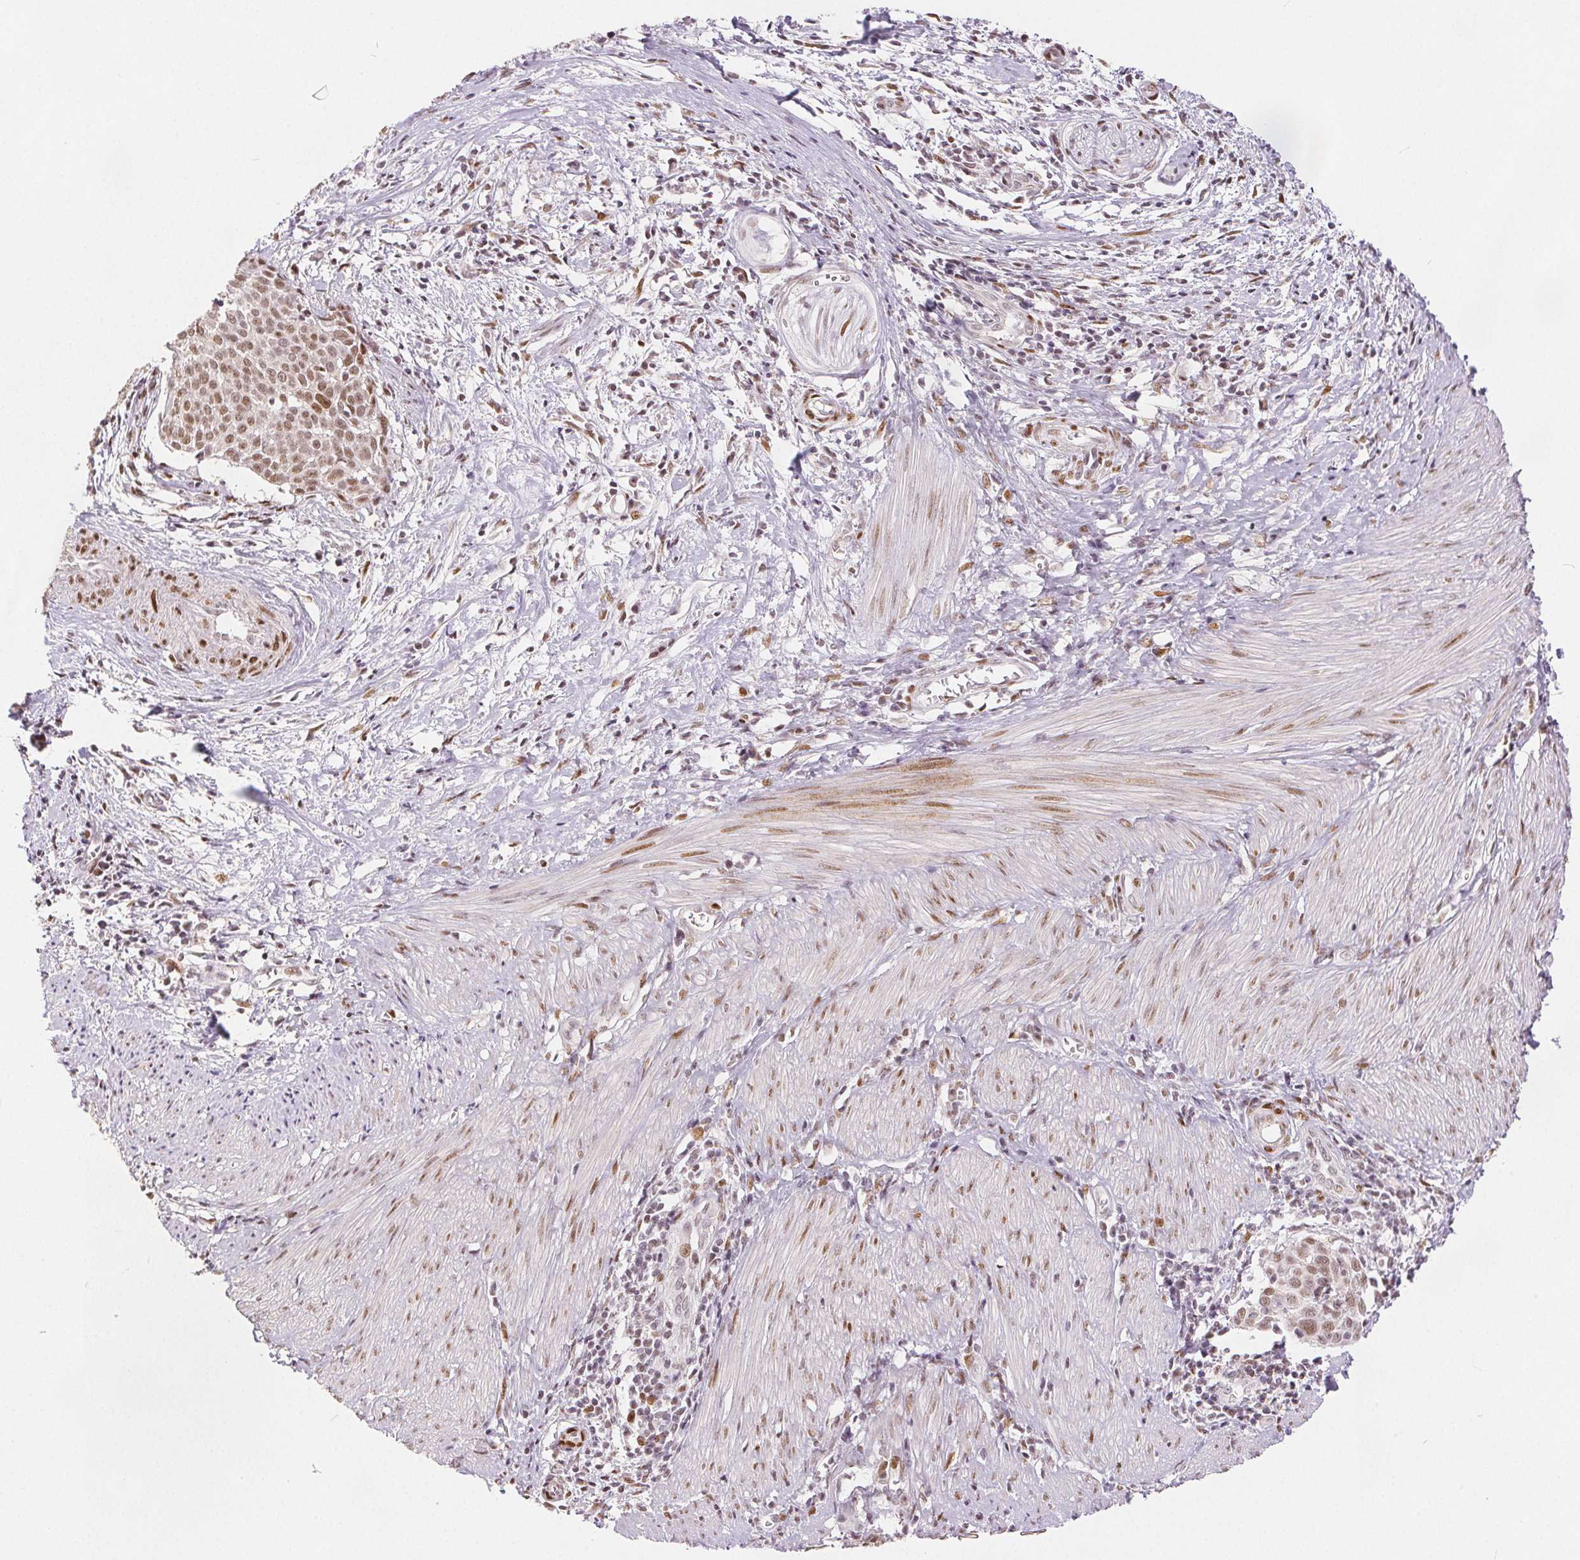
{"staining": {"intensity": "moderate", "quantity": ">75%", "location": "nuclear"}, "tissue": "cervical cancer", "cell_type": "Tumor cells", "image_type": "cancer", "snomed": [{"axis": "morphology", "description": "Squamous cell carcinoma, NOS"}, {"axis": "topography", "description": "Cervix"}], "caption": "This histopathology image shows immunohistochemistry staining of cervical cancer, with medium moderate nuclear positivity in approximately >75% of tumor cells.", "gene": "ZNF703", "patient": {"sex": "female", "age": 39}}